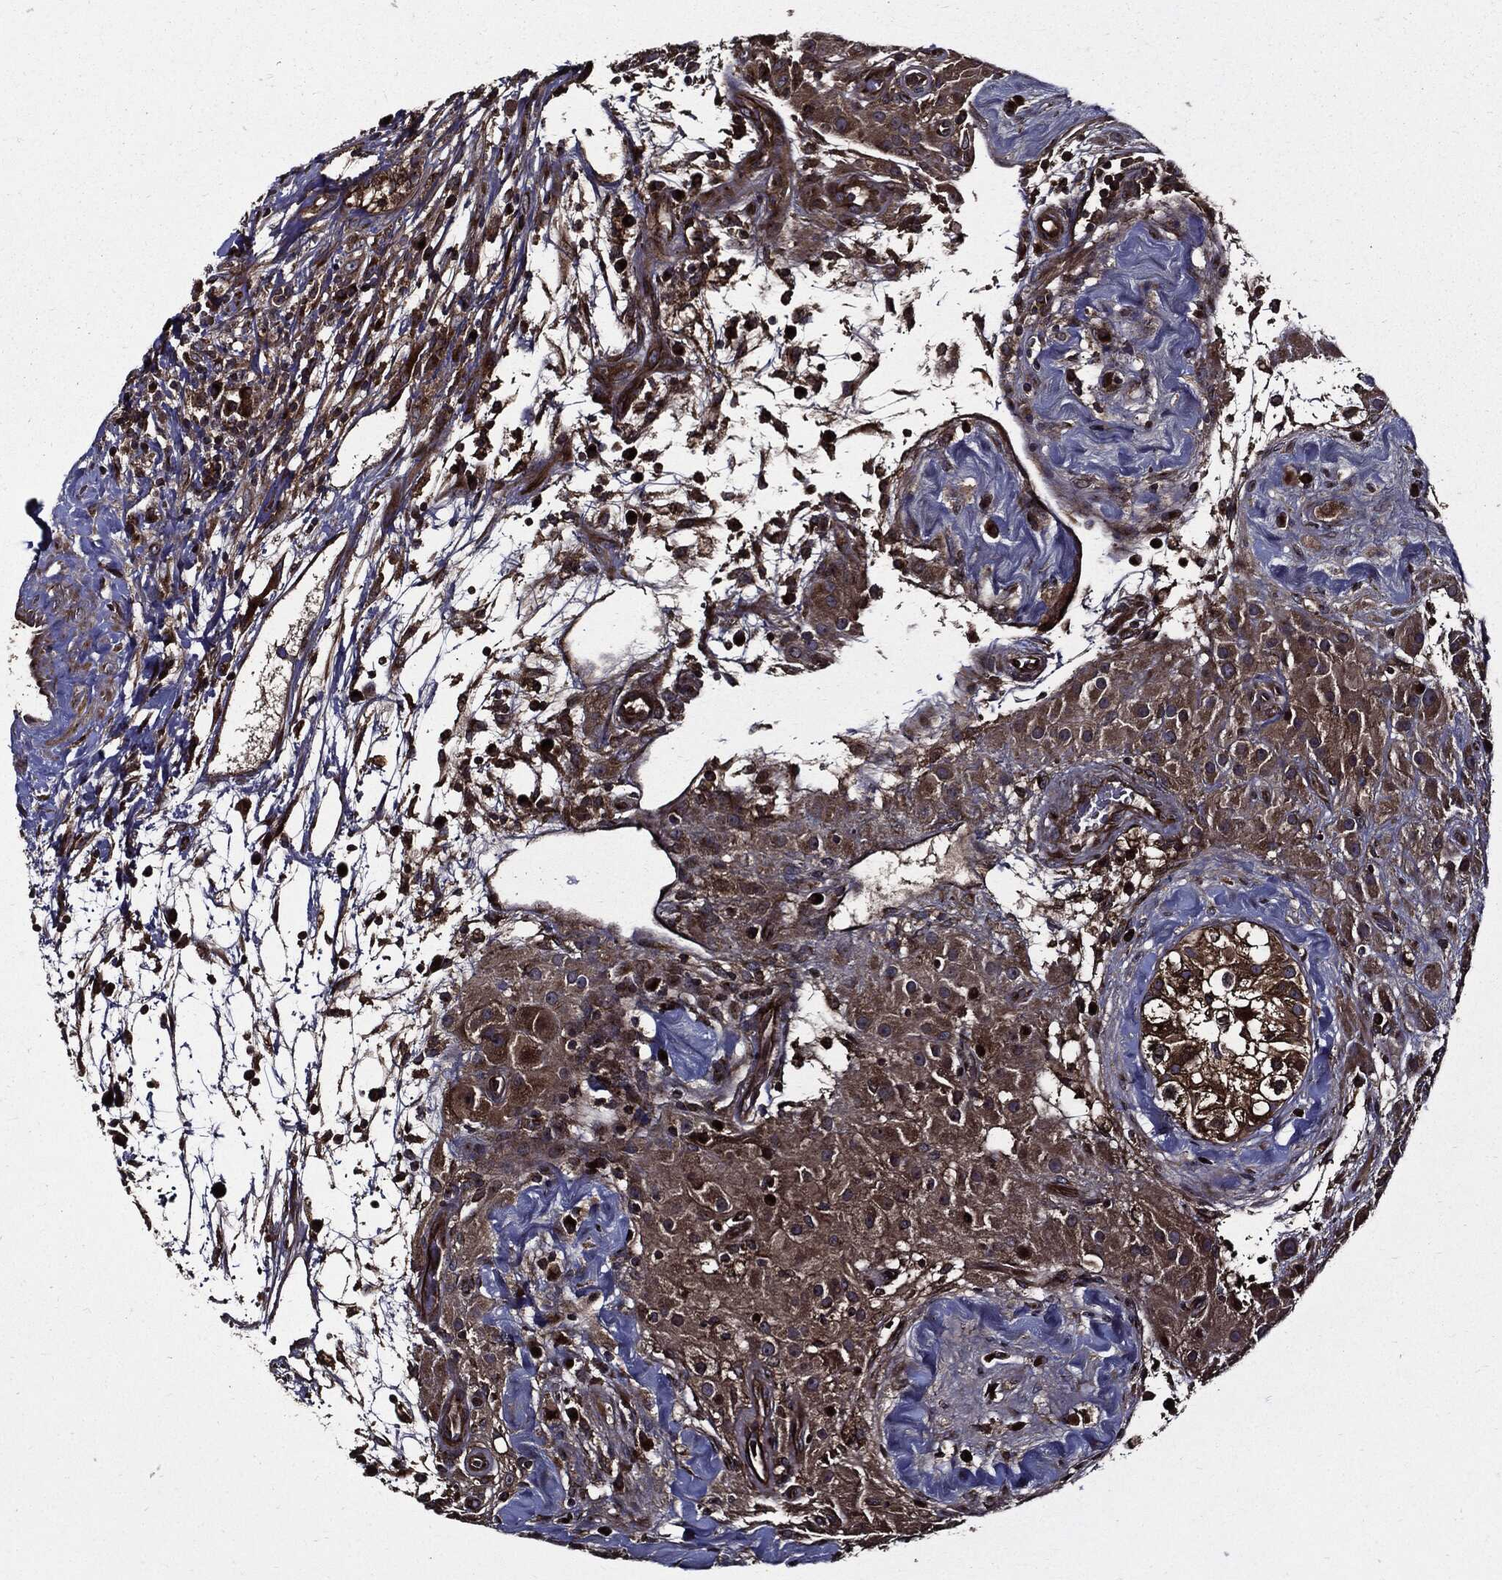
{"staining": {"intensity": "strong", "quantity": ">75%", "location": "cytoplasmic/membranous"}, "tissue": "testis cancer", "cell_type": "Tumor cells", "image_type": "cancer", "snomed": [{"axis": "morphology", "description": "Seminoma, NOS"}, {"axis": "topography", "description": "Testis"}], "caption": "A histopathology image of human testis cancer stained for a protein displays strong cytoplasmic/membranous brown staining in tumor cells.", "gene": "HTT", "patient": {"sex": "male", "age": 34}}